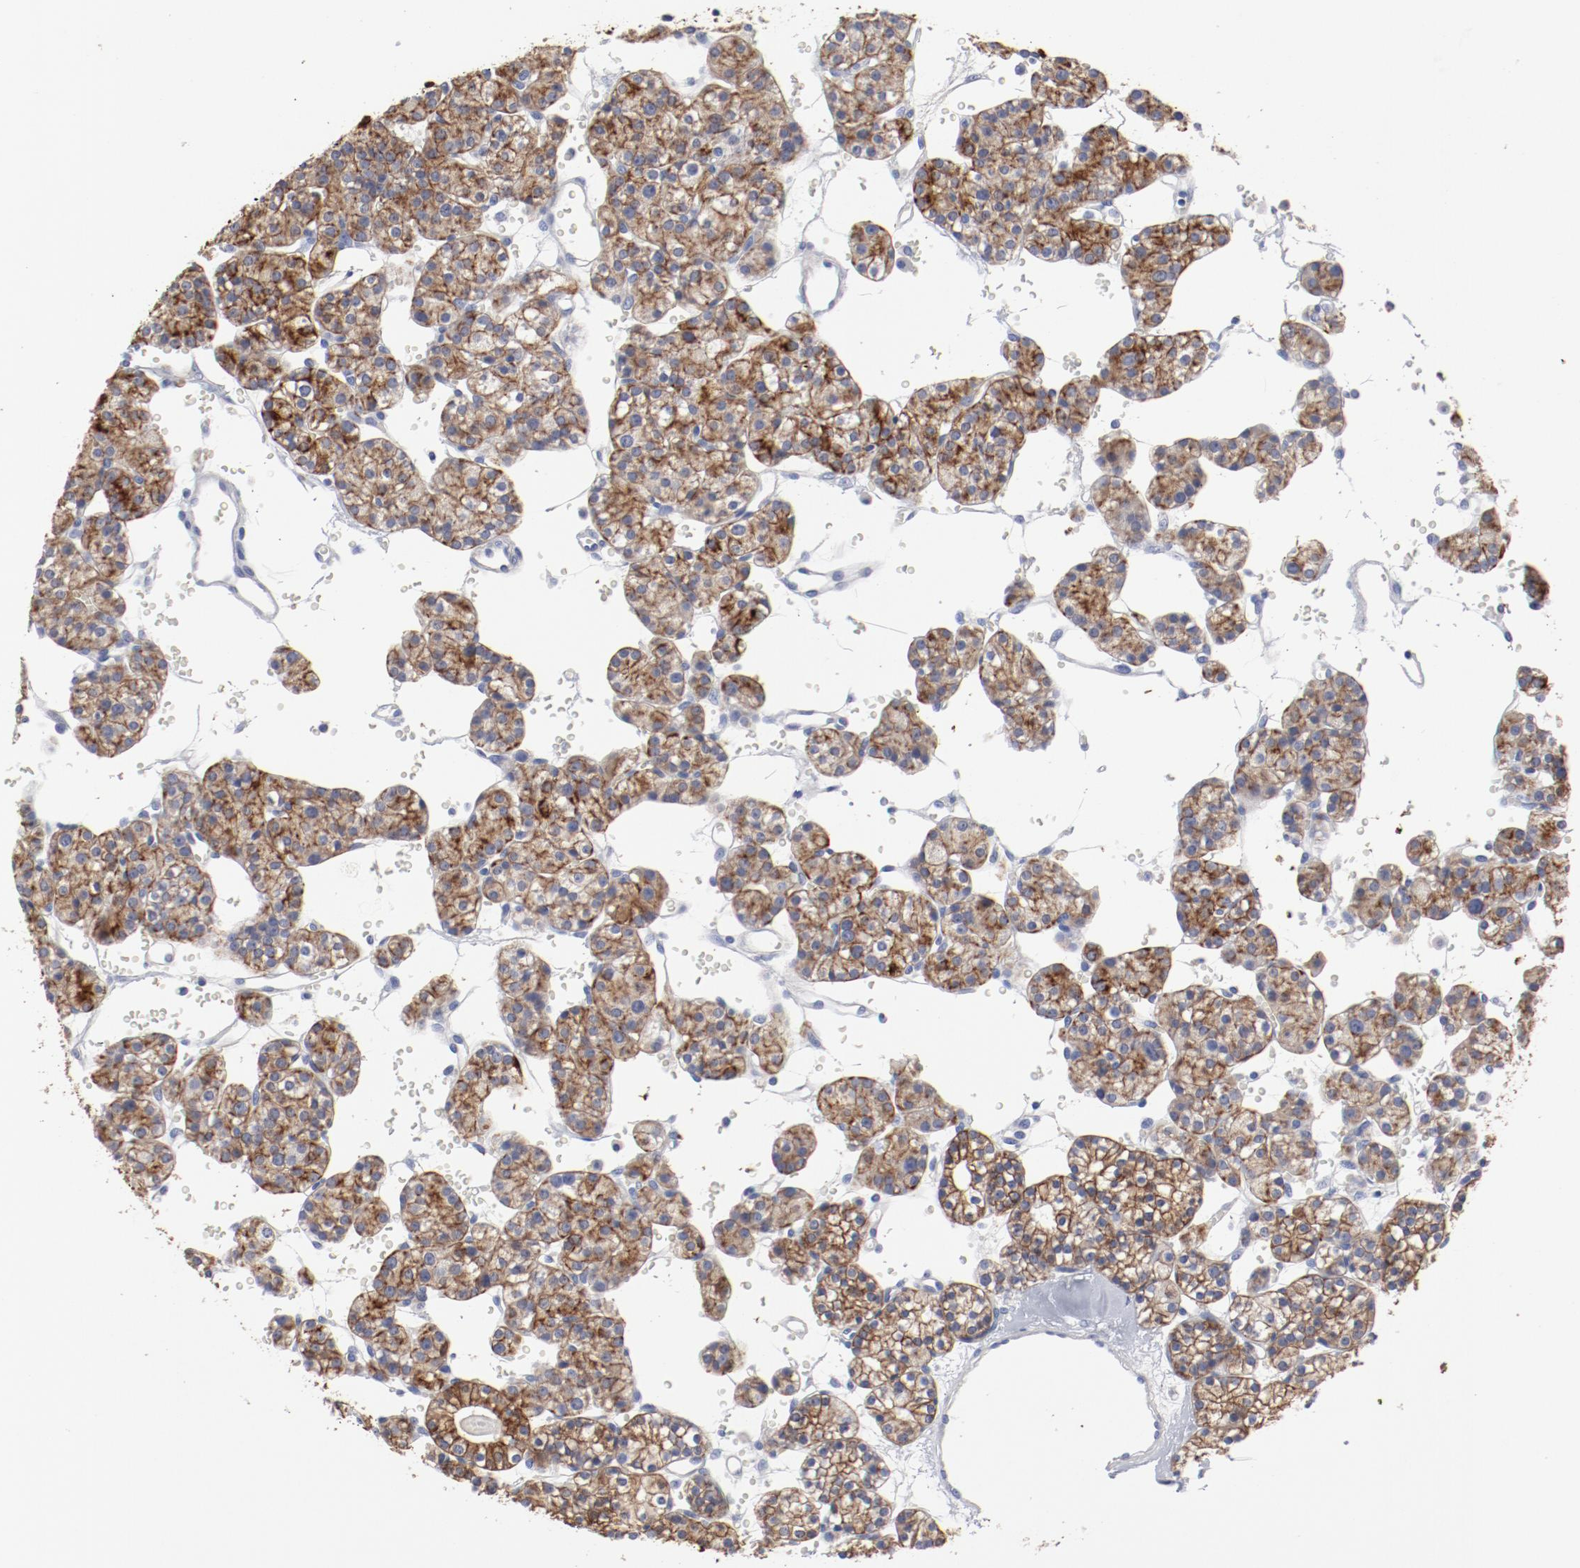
{"staining": {"intensity": "moderate", "quantity": "25%-75%", "location": "cytoplasmic/membranous"}, "tissue": "parathyroid gland", "cell_type": "Glandular cells", "image_type": "normal", "snomed": [{"axis": "morphology", "description": "Normal tissue, NOS"}, {"axis": "topography", "description": "Parathyroid gland"}], "caption": "Moderate cytoplasmic/membranous protein expression is appreciated in approximately 25%-75% of glandular cells in parathyroid gland.", "gene": "TSPAN6", "patient": {"sex": "female", "age": 64}}